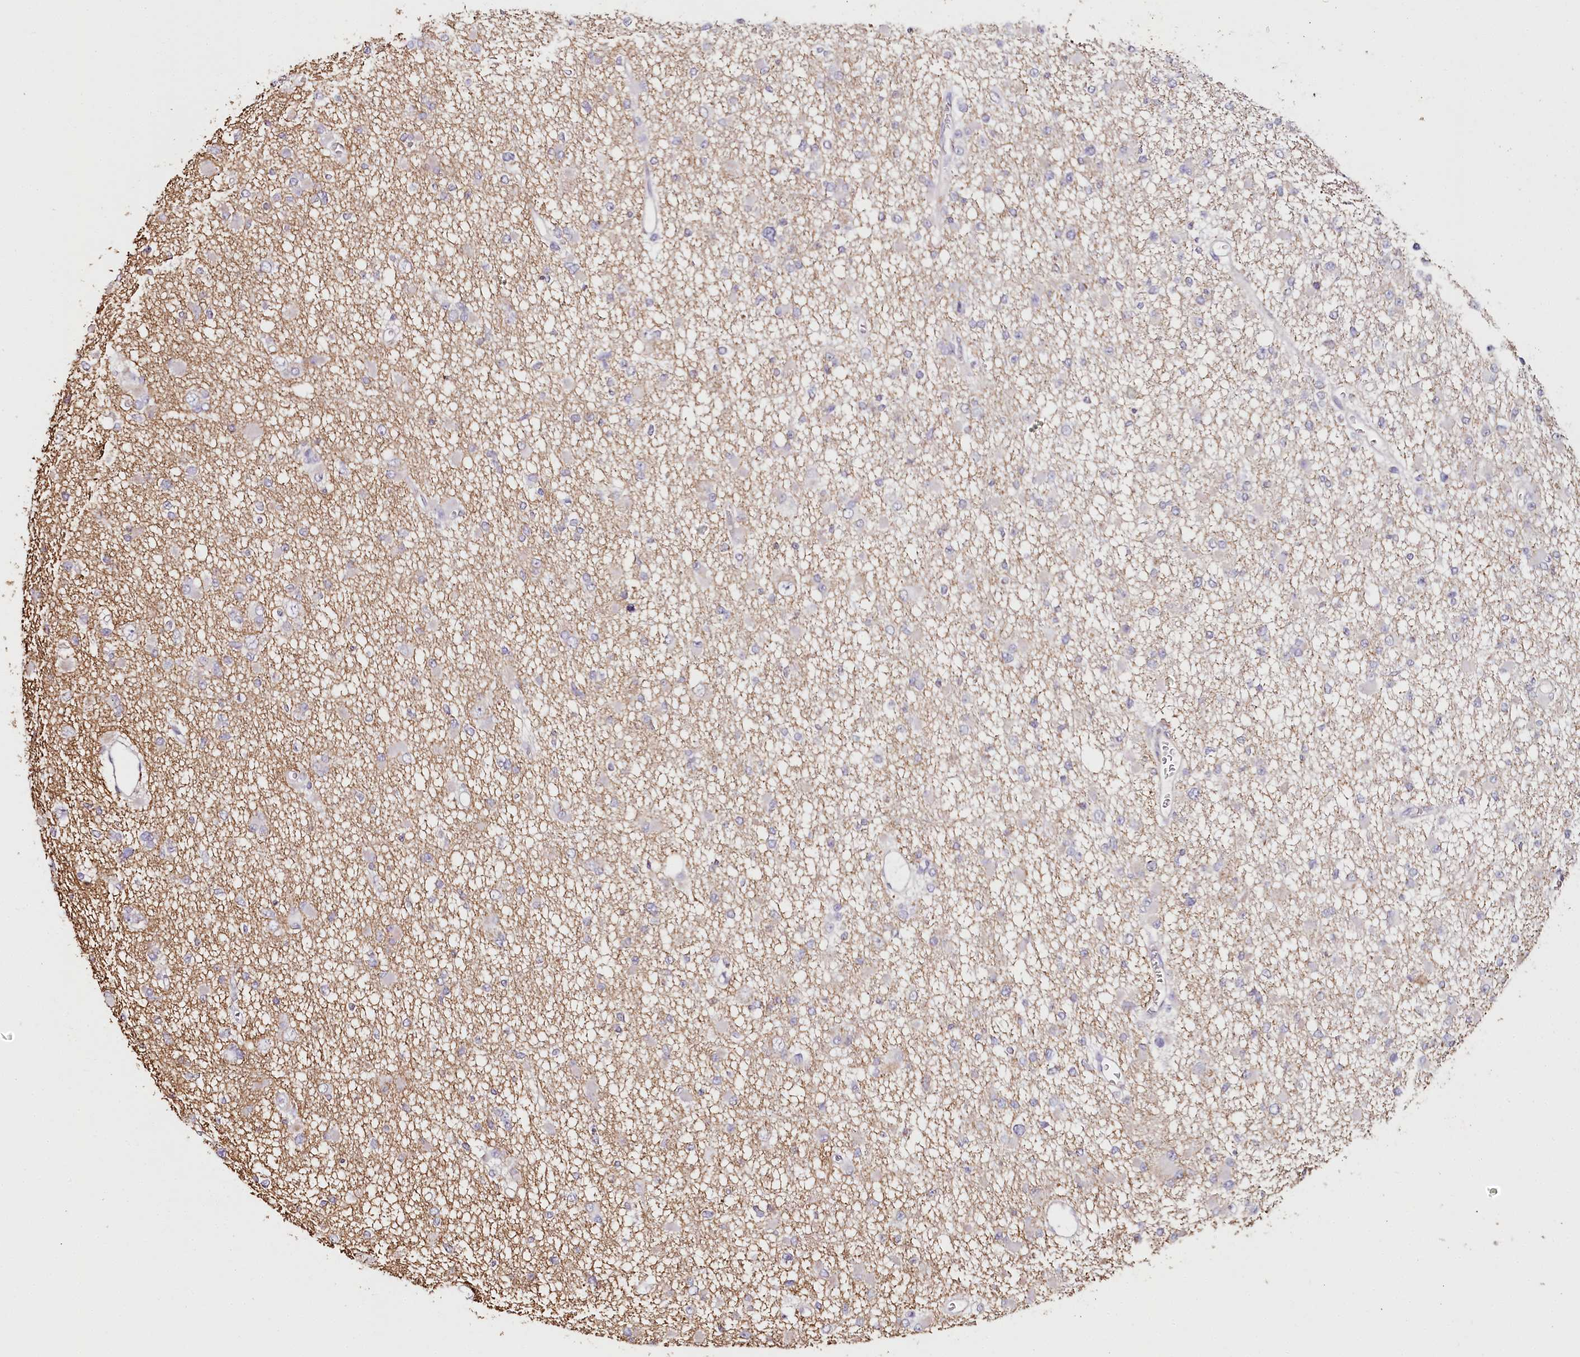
{"staining": {"intensity": "negative", "quantity": "none", "location": "none"}, "tissue": "glioma", "cell_type": "Tumor cells", "image_type": "cancer", "snomed": [{"axis": "morphology", "description": "Glioma, malignant, Low grade"}, {"axis": "topography", "description": "Brain"}], "caption": "An immunohistochemistry histopathology image of malignant glioma (low-grade) is shown. There is no staining in tumor cells of malignant glioma (low-grade). (DAB (3,3'-diaminobenzidine) IHC, high magnification).", "gene": "MMP25", "patient": {"sex": "female", "age": 22}}